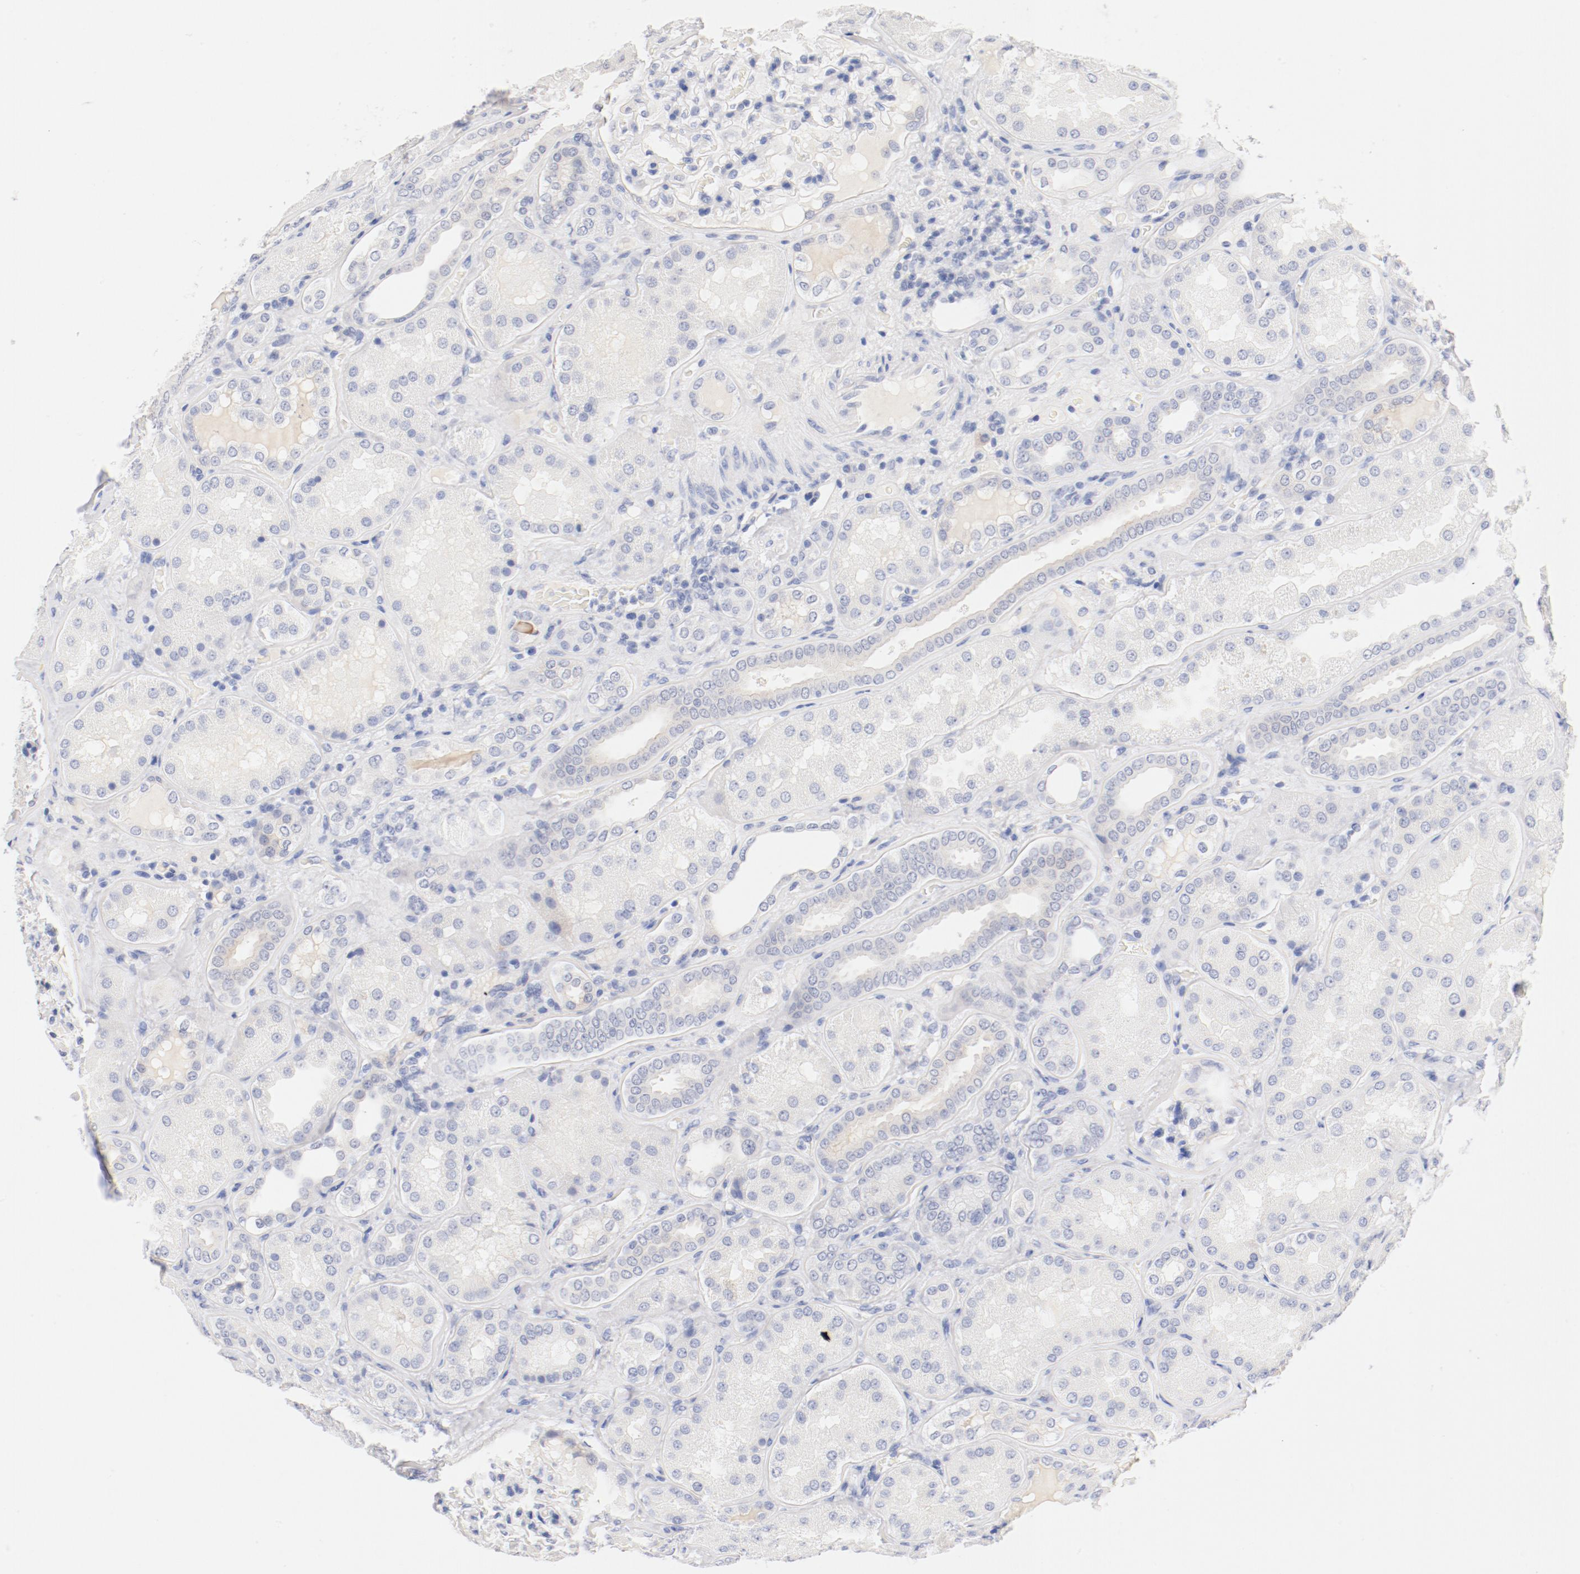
{"staining": {"intensity": "negative", "quantity": "none", "location": "none"}, "tissue": "kidney", "cell_type": "Cells in glomeruli", "image_type": "normal", "snomed": [{"axis": "morphology", "description": "Normal tissue, NOS"}, {"axis": "topography", "description": "Kidney"}], "caption": "High power microscopy photomicrograph of an IHC histopathology image of benign kidney, revealing no significant positivity in cells in glomeruli.", "gene": "HOMER1", "patient": {"sex": "female", "age": 56}}